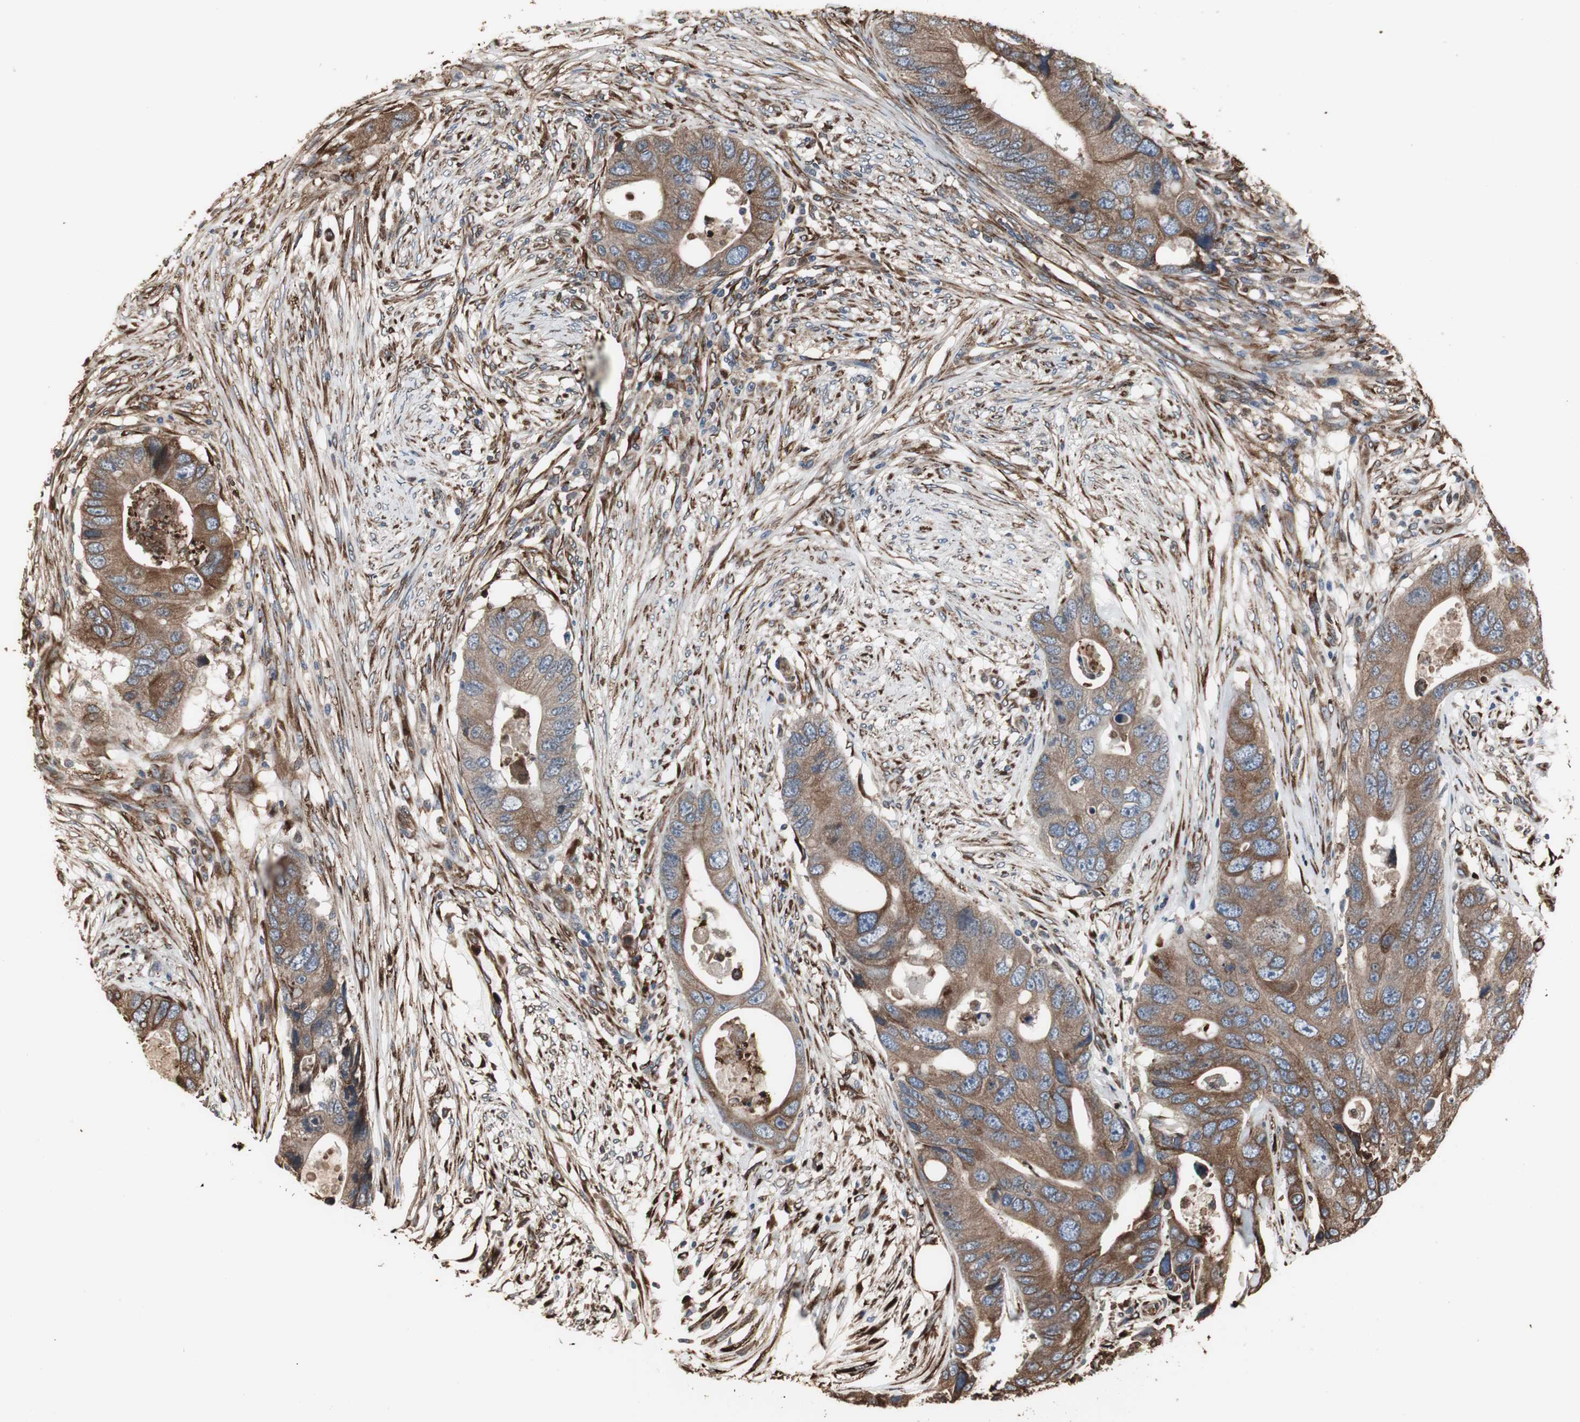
{"staining": {"intensity": "moderate", "quantity": ">75%", "location": "cytoplasmic/membranous"}, "tissue": "colorectal cancer", "cell_type": "Tumor cells", "image_type": "cancer", "snomed": [{"axis": "morphology", "description": "Adenocarcinoma, NOS"}, {"axis": "topography", "description": "Colon"}], "caption": "The image demonstrates a brown stain indicating the presence of a protein in the cytoplasmic/membranous of tumor cells in adenocarcinoma (colorectal).", "gene": "CALU", "patient": {"sex": "male", "age": 71}}